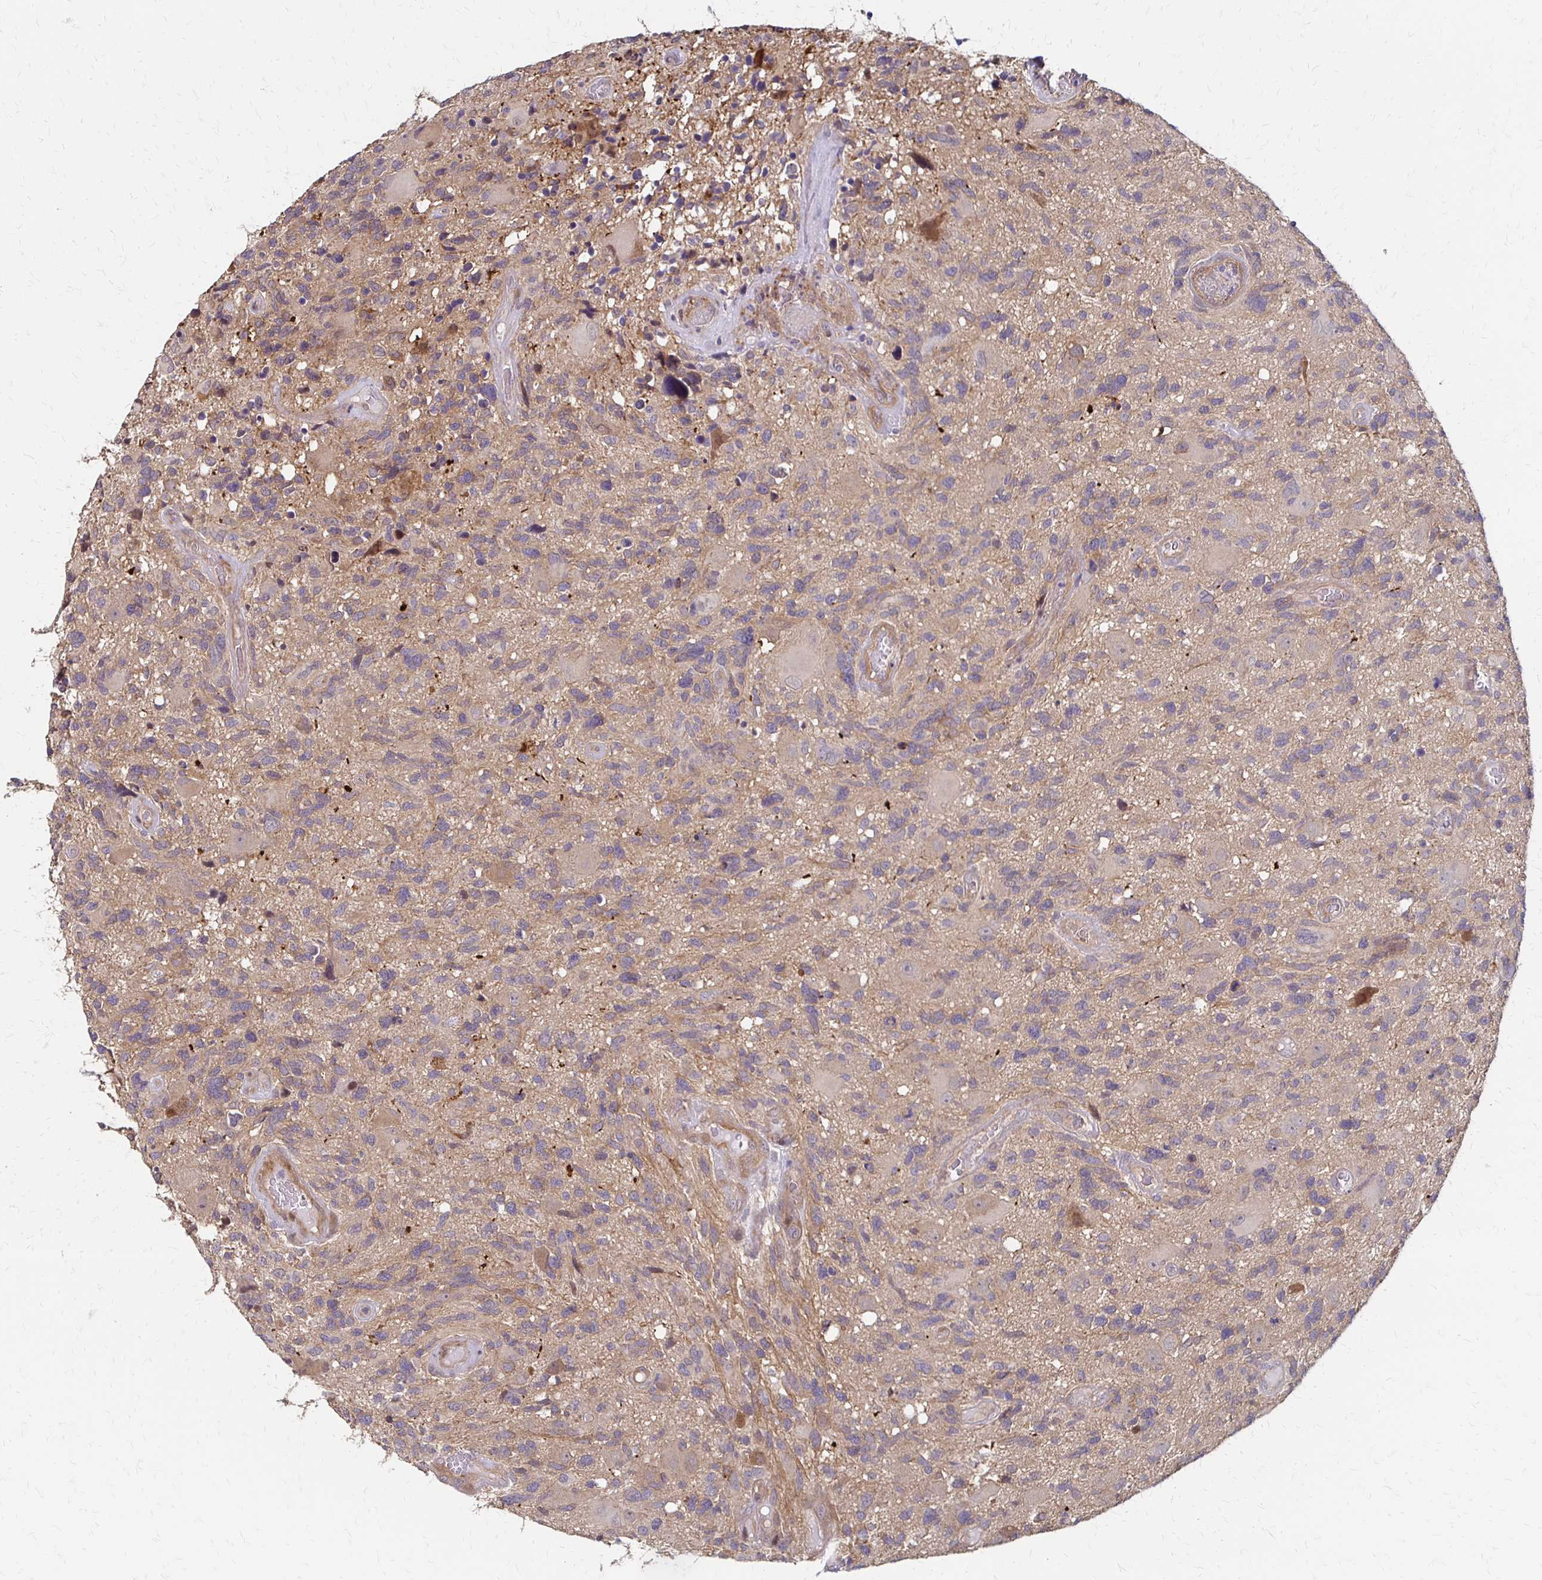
{"staining": {"intensity": "weak", "quantity": "25%-75%", "location": "cytoplasmic/membranous"}, "tissue": "glioma", "cell_type": "Tumor cells", "image_type": "cancer", "snomed": [{"axis": "morphology", "description": "Glioma, malignant, High grade"}, {"axis": "topography", "description": "Brain"}], "caption": "Human high-grade glioma (malignant) stained with a protein marker exhibits weak staining in tumor cells.", "gene": "CFL2", "patient": {"sex": "male", "age": 49}}